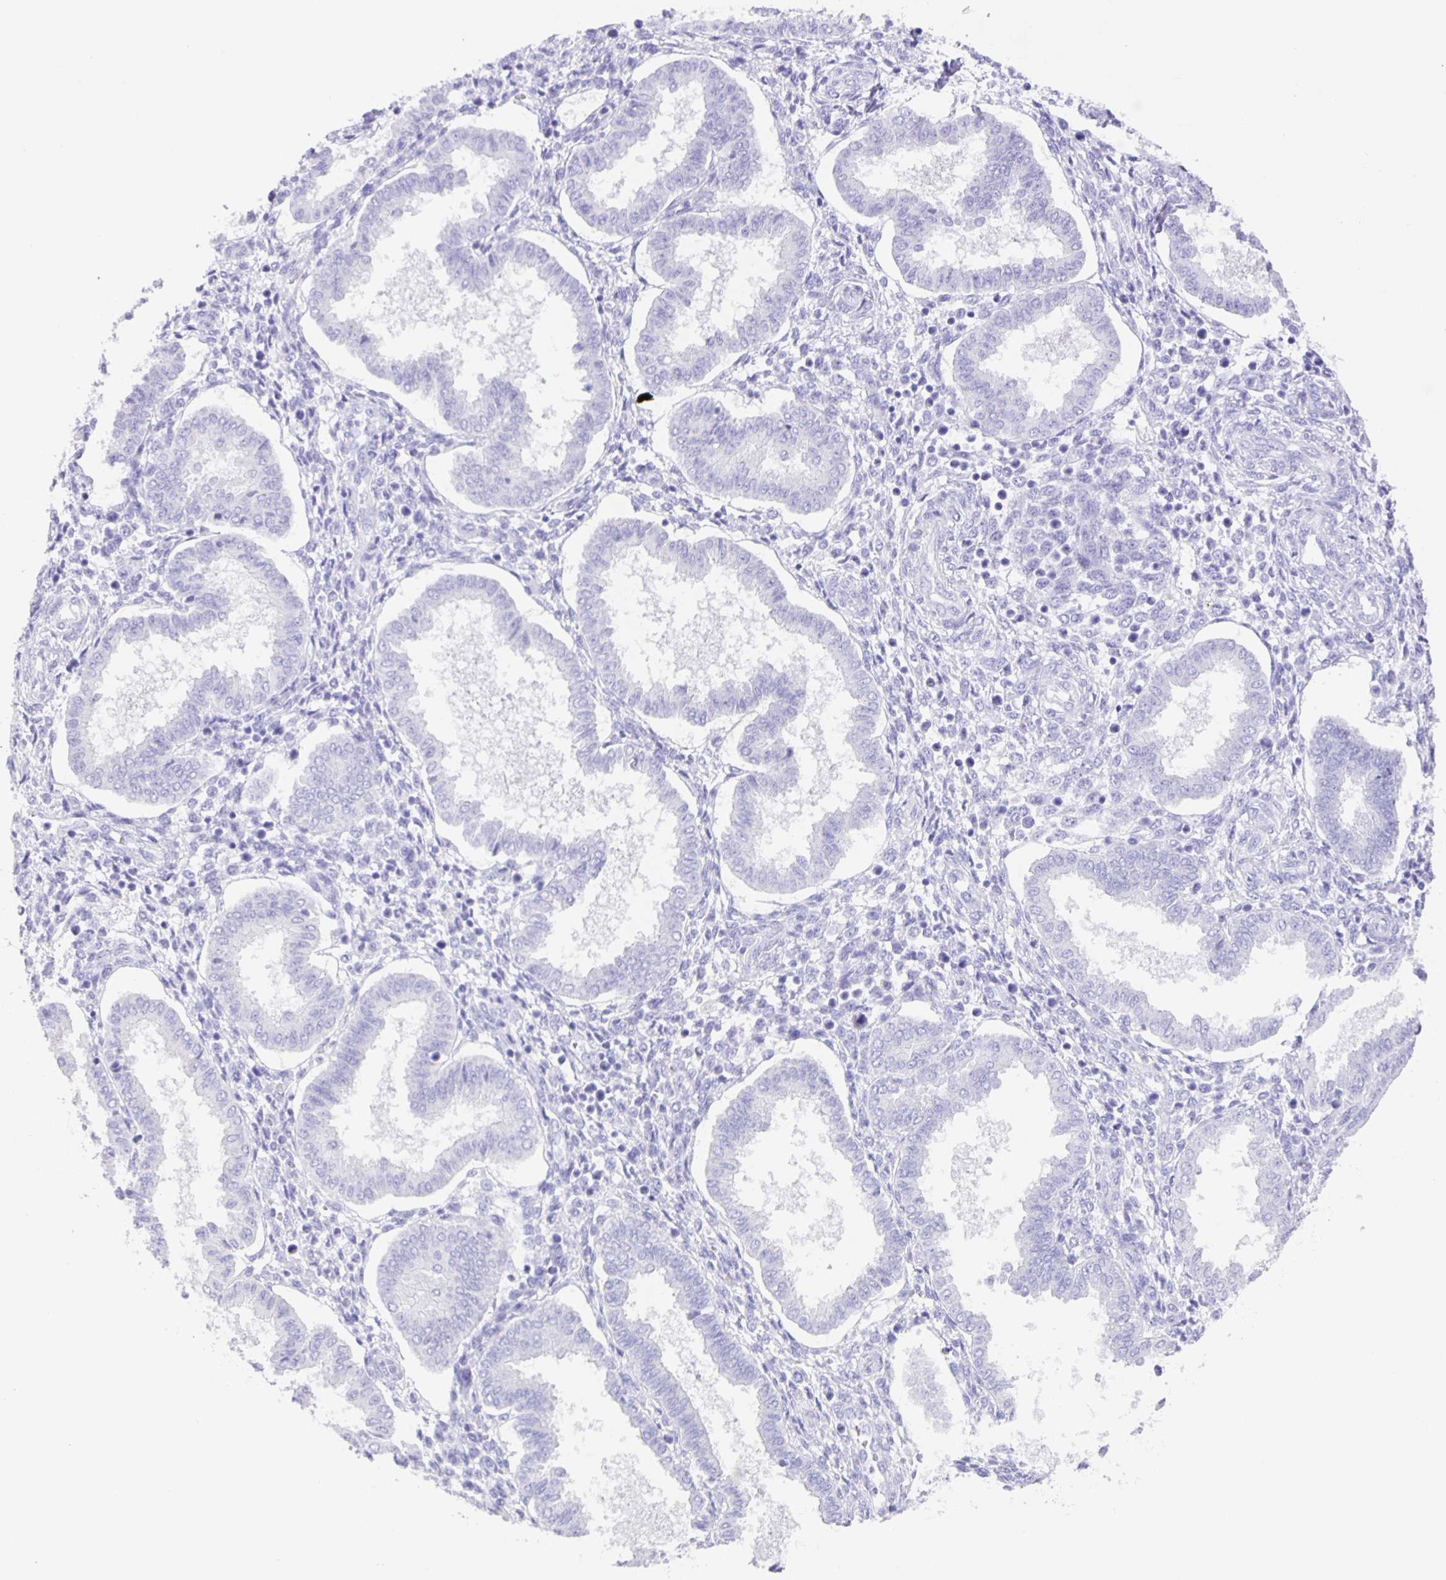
{"staining": {"intensity": "negative", "quantity": "none", "location": "none"}, "tissue": "endometrium", "cell_type": "Cells in endometrial stroma", "image_type": "normal", "snomed": [{"axis": "morphology", "description": "Normal tissue, NOS"}, {"axis": "topography", "description": "Endometrium"}], "caption": "This is an immunohistochemistry (IHC) photomicrograph of unremarkable endometrium. There is no expression in cells in endometrial stroma.", "gene": "GUCA2A", "patient": {"sex": "female", "age": 24}}